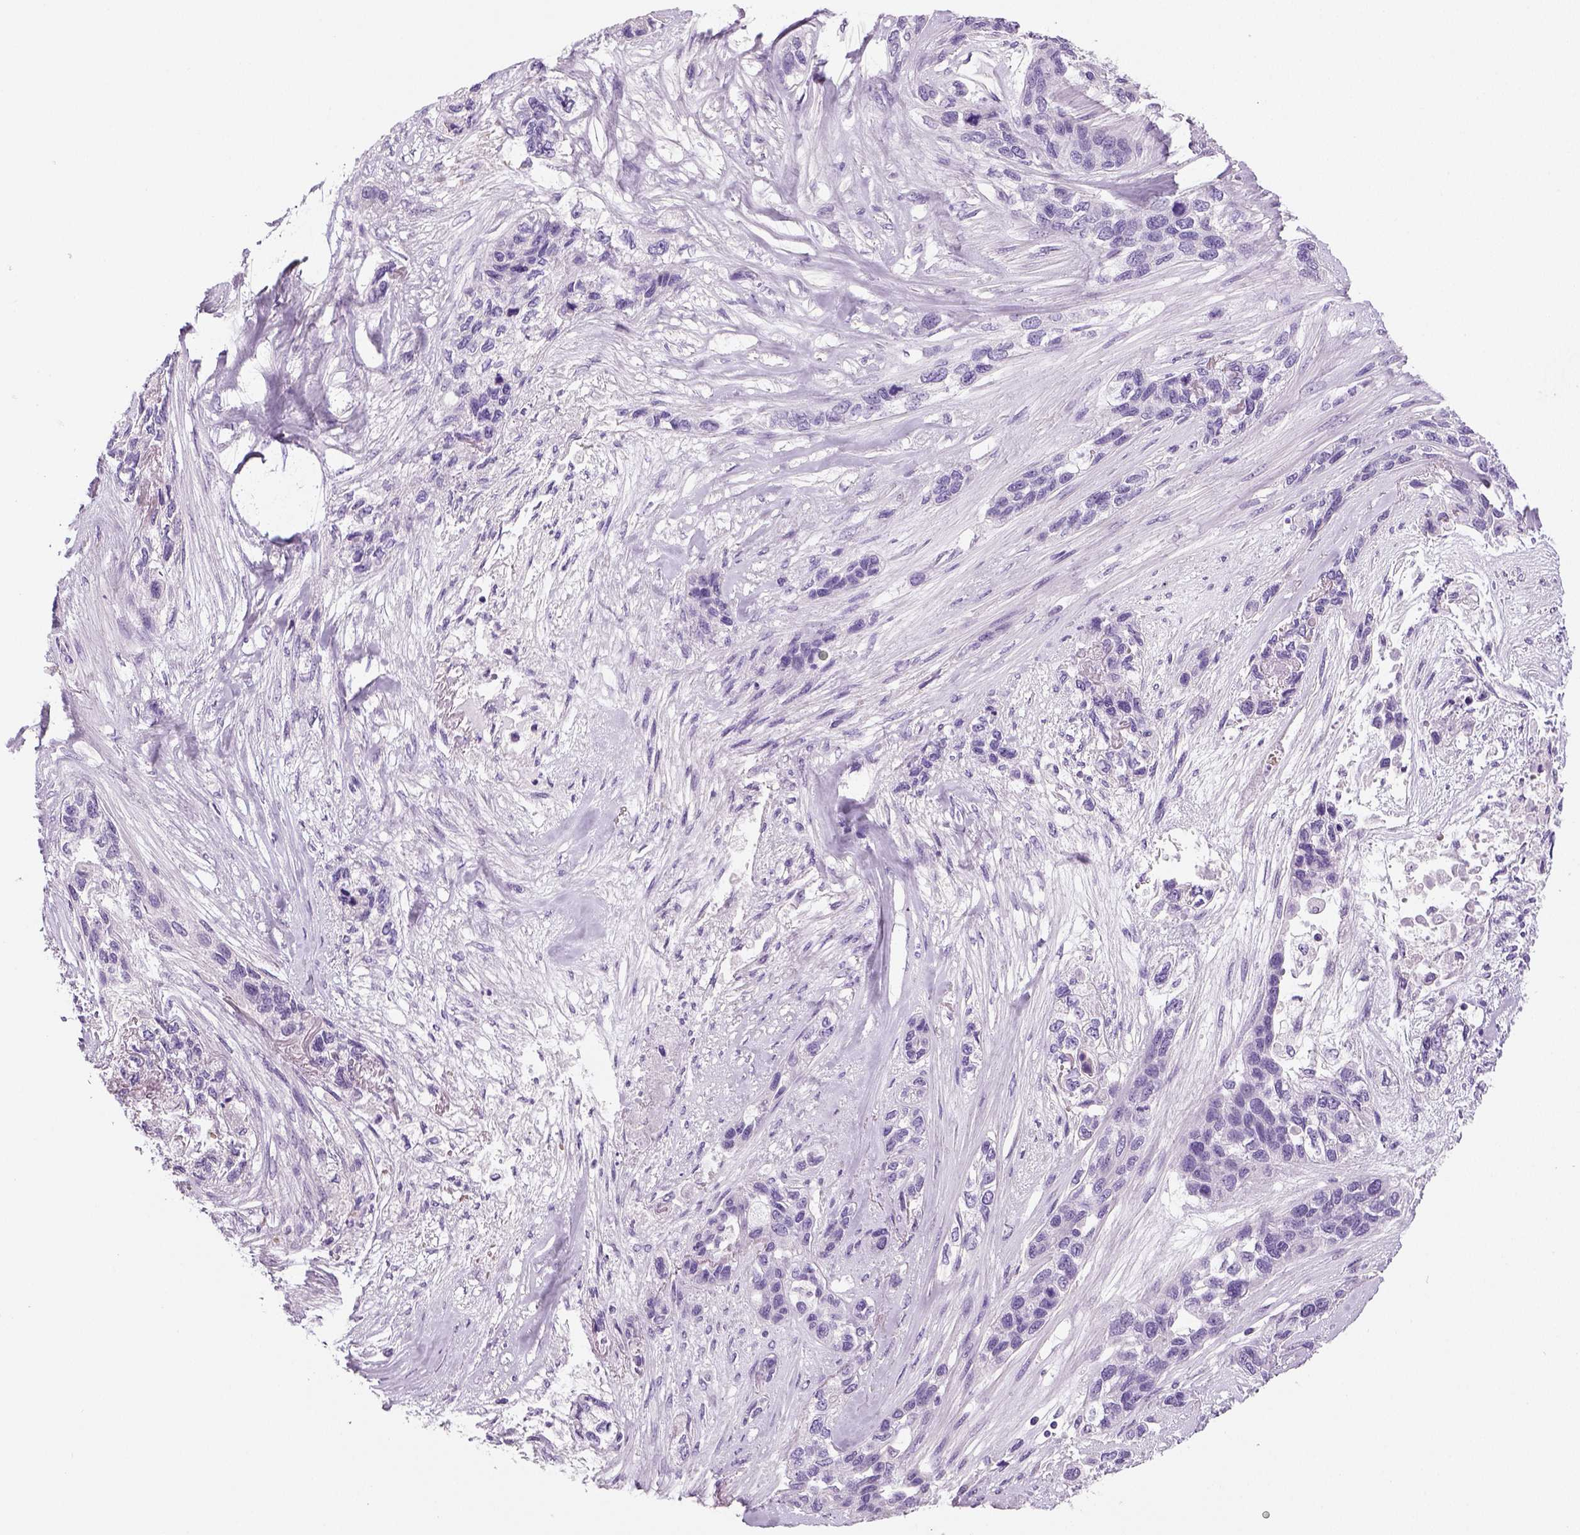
{"staining": {"intensity": "negative", "quantity": "none", "location": "none"}, "tissue": "lung cancer", "cell_type": "Tumor cells", "image_type": "cancer", "snomed": [{"axis": "morphology", "description": "Squamous cell carcinoma, NOS"}, {"axis": "topography", "description": "Lung"}], "caption": "Human lung cancer stained for a protein using immunohistochemistry (IHC) displays no staining in tumor cells.", "gene": "TSPAN7", "patient": {"sex": "female", "age": 70}}